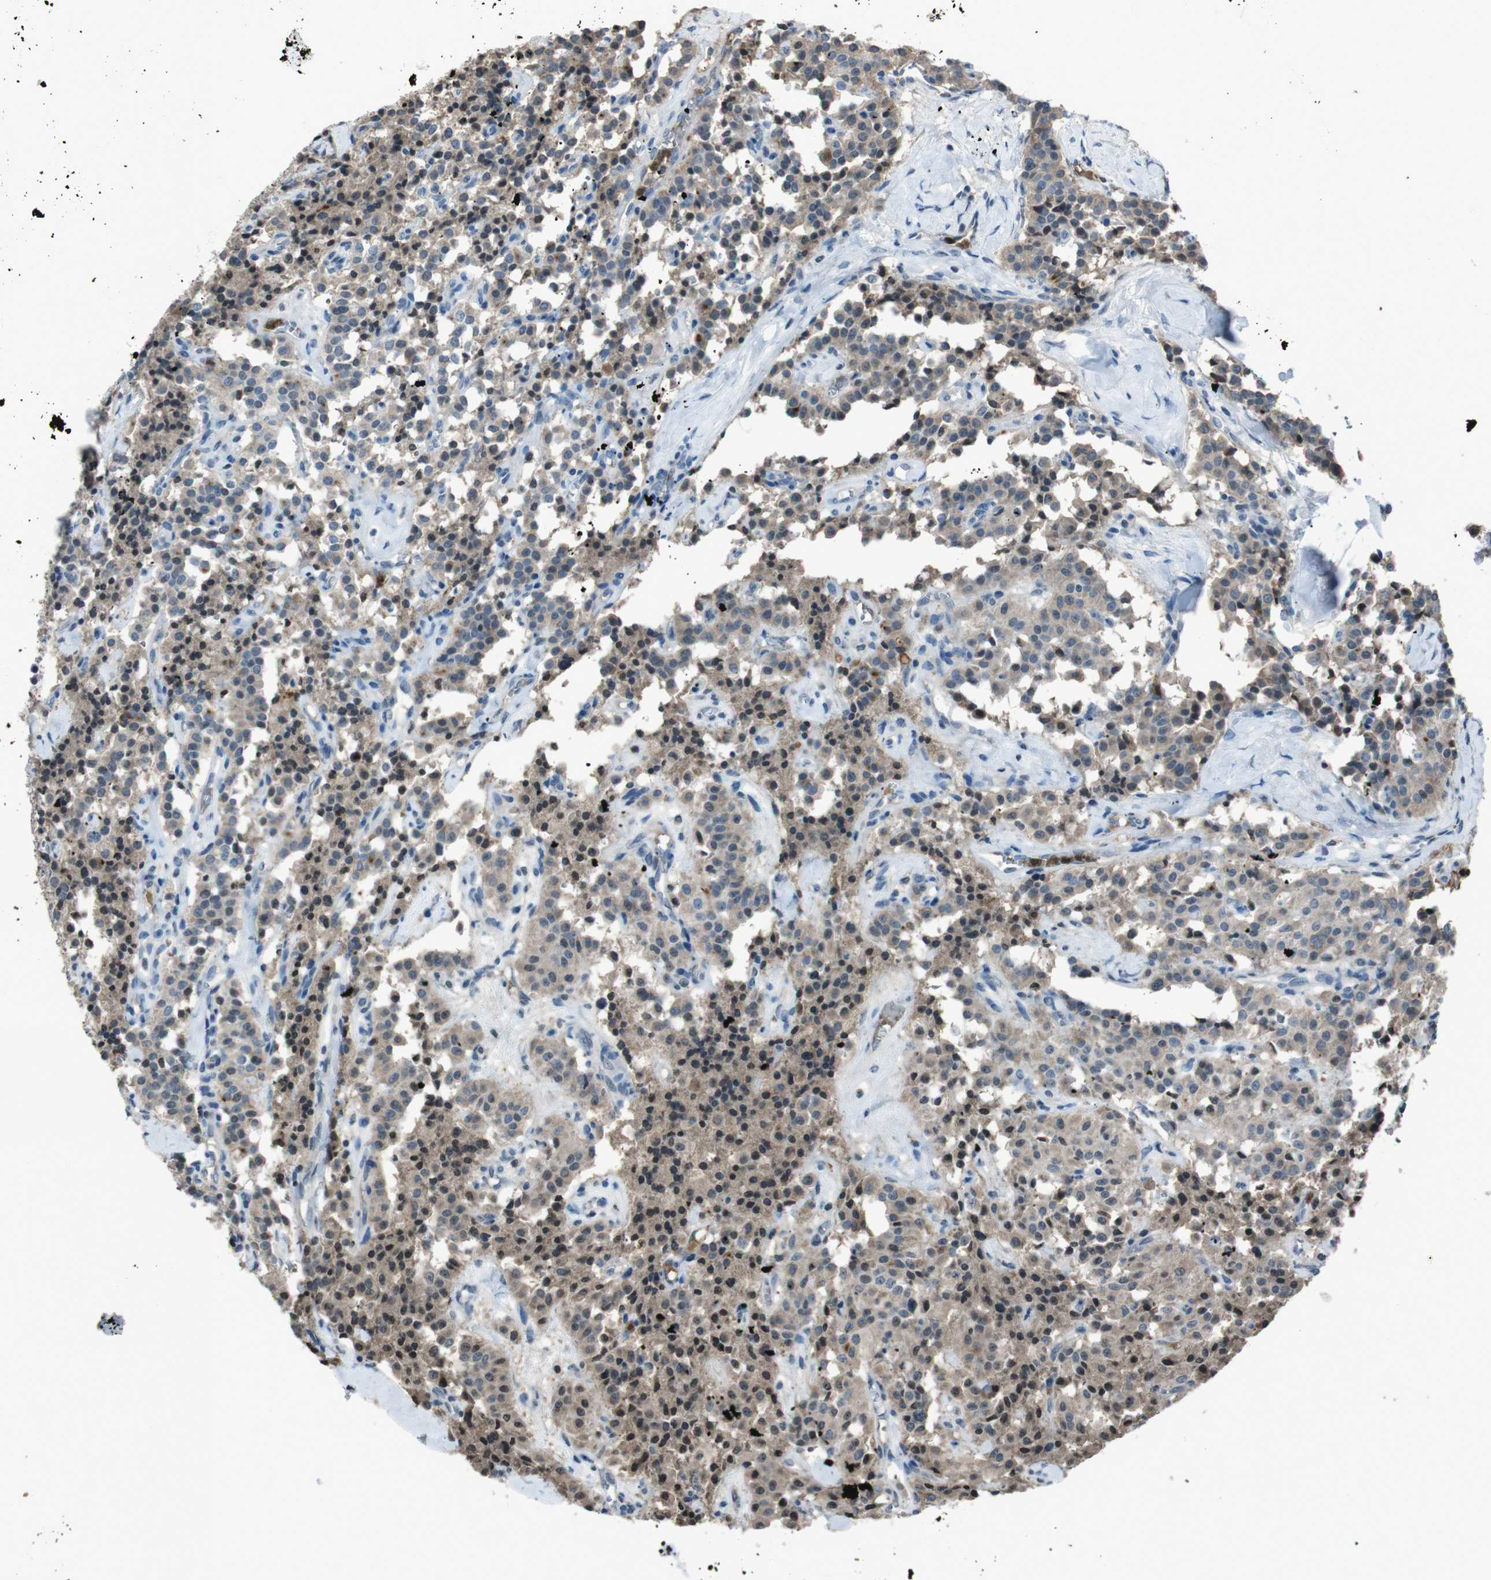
{"staining": {"intensity": "weak", "quantity": ">75%", "location": "cytoplasmic/membranous,nuclear"}, "tissue": "carcinoid", "cell_type": "Tumor cells", "image_type": "cancer", "snomed": [{"axis": "morphology", "description": "Carcinoid, malignant, NOS"}, {"axis": "topography", "description": "Lung"}], "caption": "Immunohistochemical staining of human carcinoid (malignant) demonstrates weak cytoplasmic/membranous and nuclear protein staining in about >75% of tumor cells. The staining is performed using DAB brown chromogen to label protein expression. The nuclei are counter-stained blue using hematoxylin.", "gene": "UGT1A6", "patient": {"sex": "male", "age": 30}}